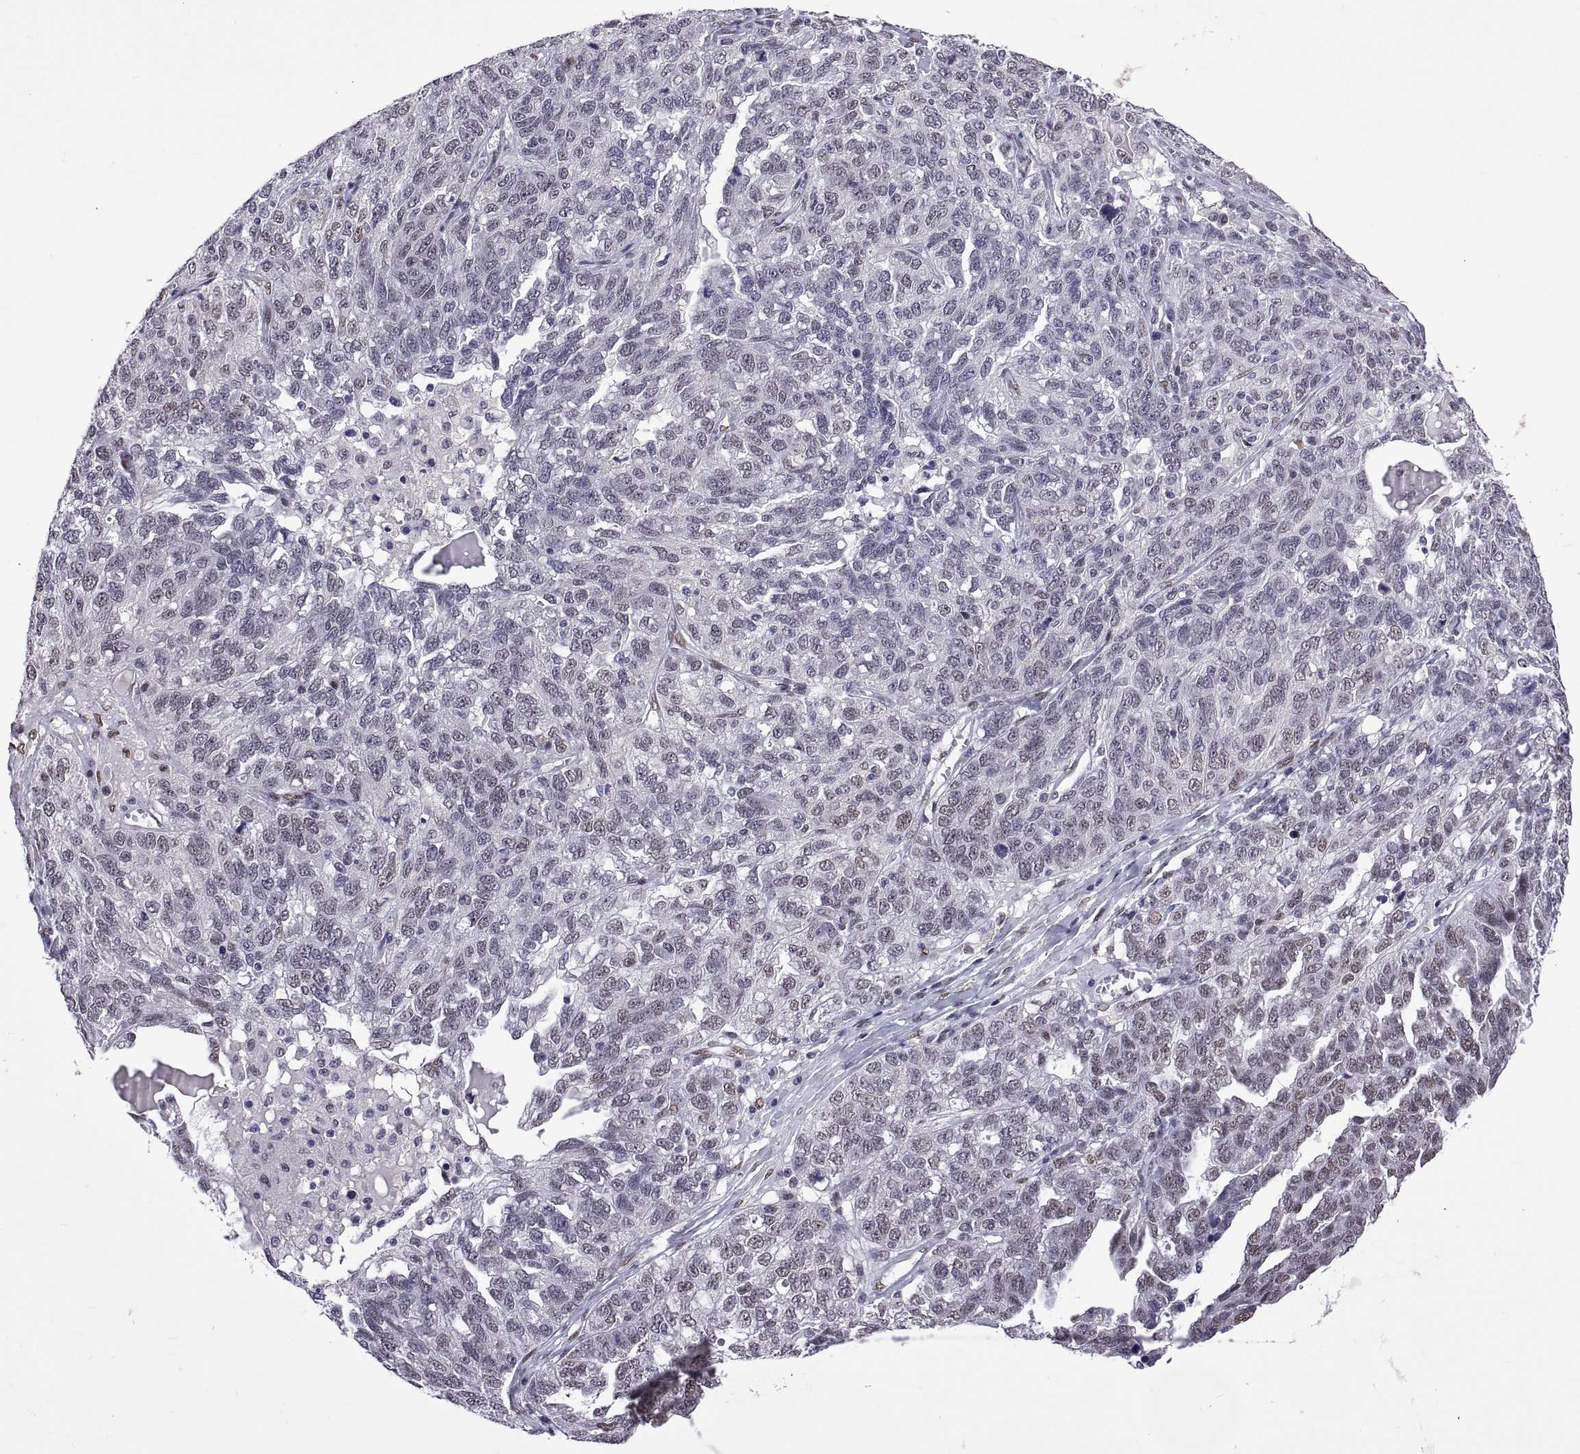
{"staining": {"intensity": "weak", "quantity": "25%-75%", "location": "nuclear"}, "tissue": "ovarian cancer", "cell_type": "Tumor cells", "image_type": "cancer", "snomed": [{"axis": "morphology", "description": "Cystadenocarcinoma, serous, NOS"}, {"axis": "topography", "description": "Ovary"}], "caption": "An image showing weak nuclear positivity in approximately 25%-75% of tumor cells in ovarian serous cystadenocarcinoma, as visualized by brown immunohistochemical staining.", "gene": "NR4A1", "patient": {"sex": "female", "age": 71}}